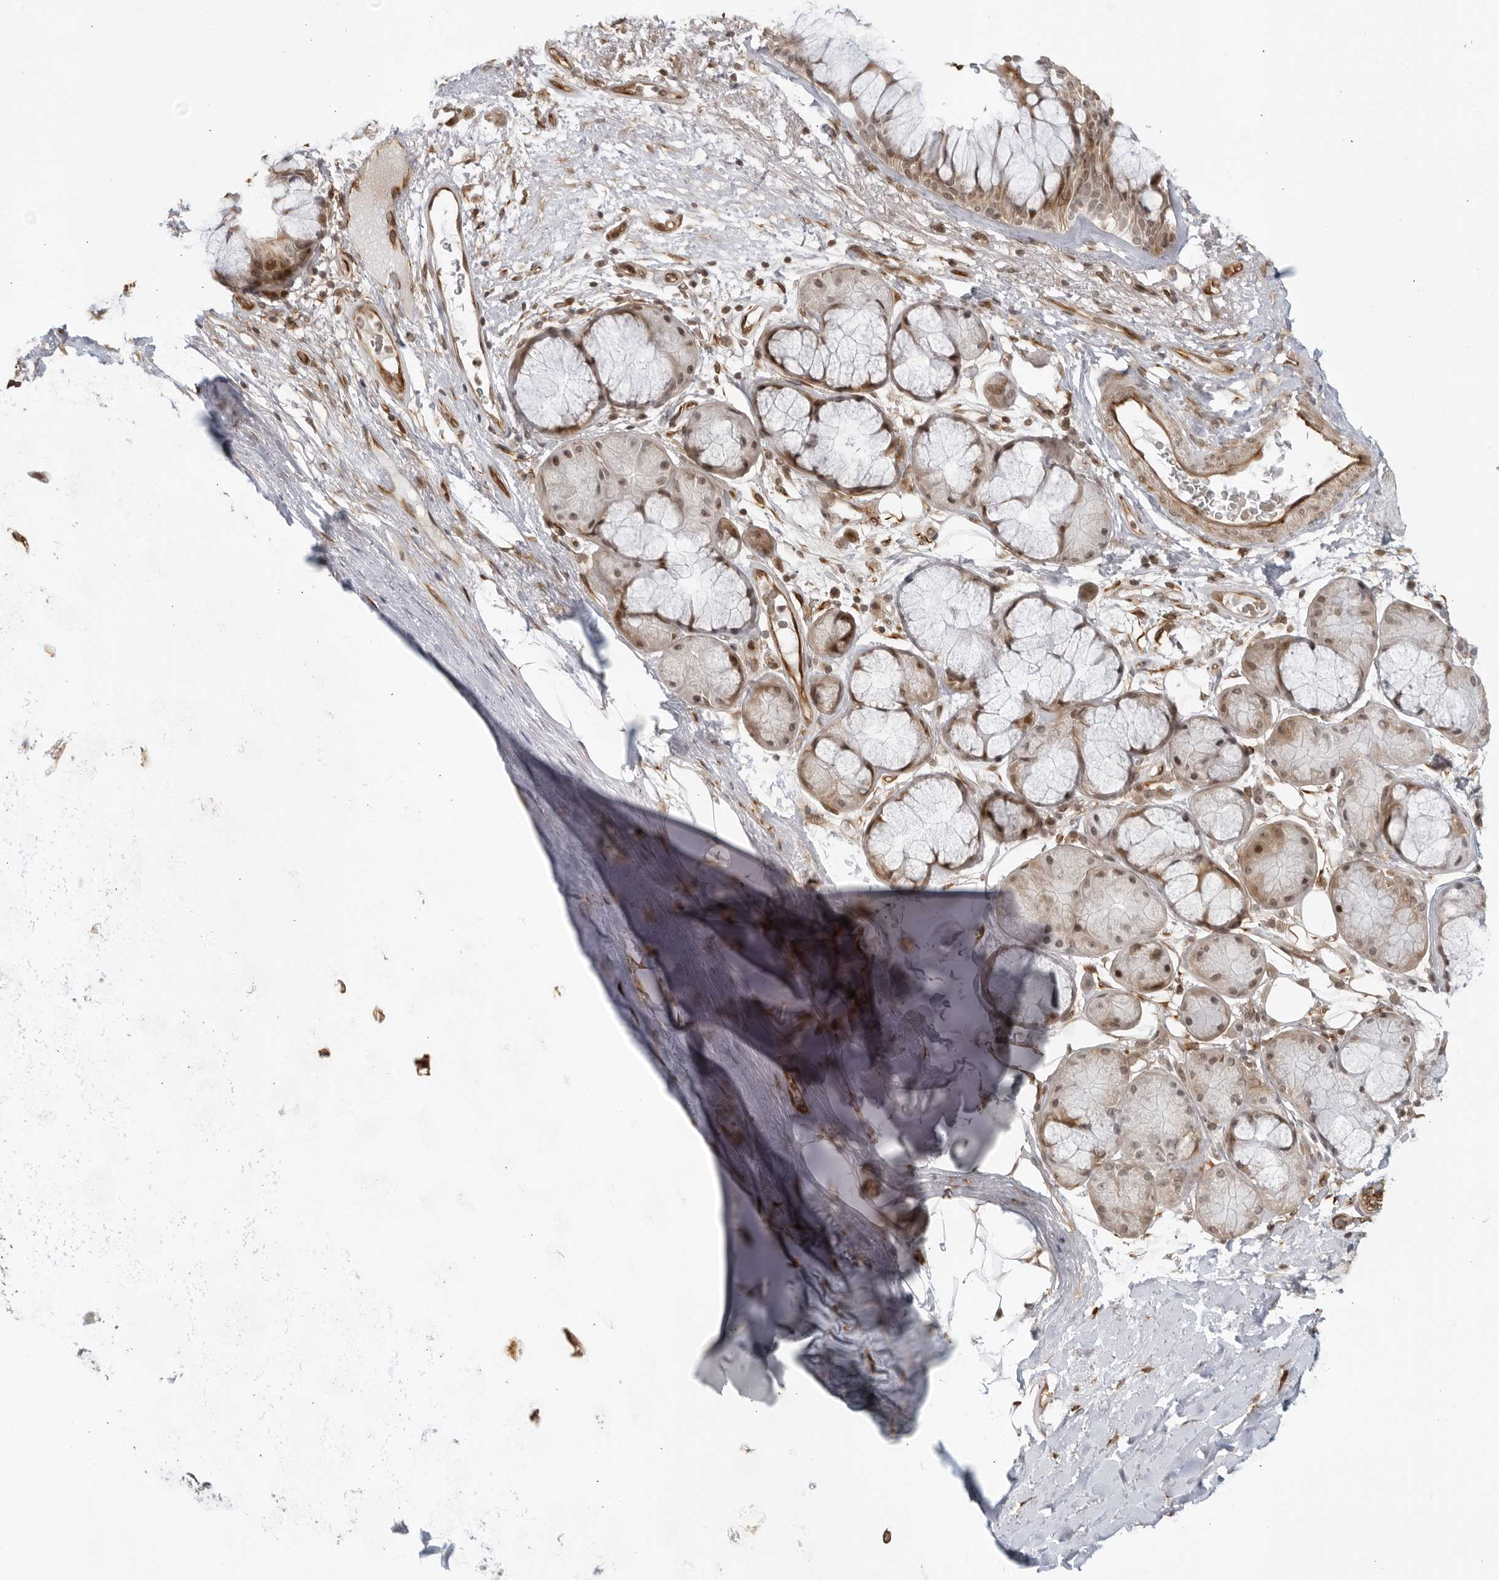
{"staining": {"intensity": "moderate", "quantity": ">75%", "location": "cytoplasmic/membranous"}, "tissue": "soft tissue", "cell_type": "Fibroblasts", "image_type": "normal", "snomed": [{"axis": "morphology", "description": "Normal tissue, NOS"}, {"axis": "topography", "description": "Bronchus"}], "caption": "Immunohistochemistry photomicrograph of benign soft tissue stained for a protein (brown), which shows medium levels of moderate cytoplasmic/membranous staining in approximately >75% of fibroblasts.", "gene": "TCF21", "patient": {"sex": "male", "age": 66}}